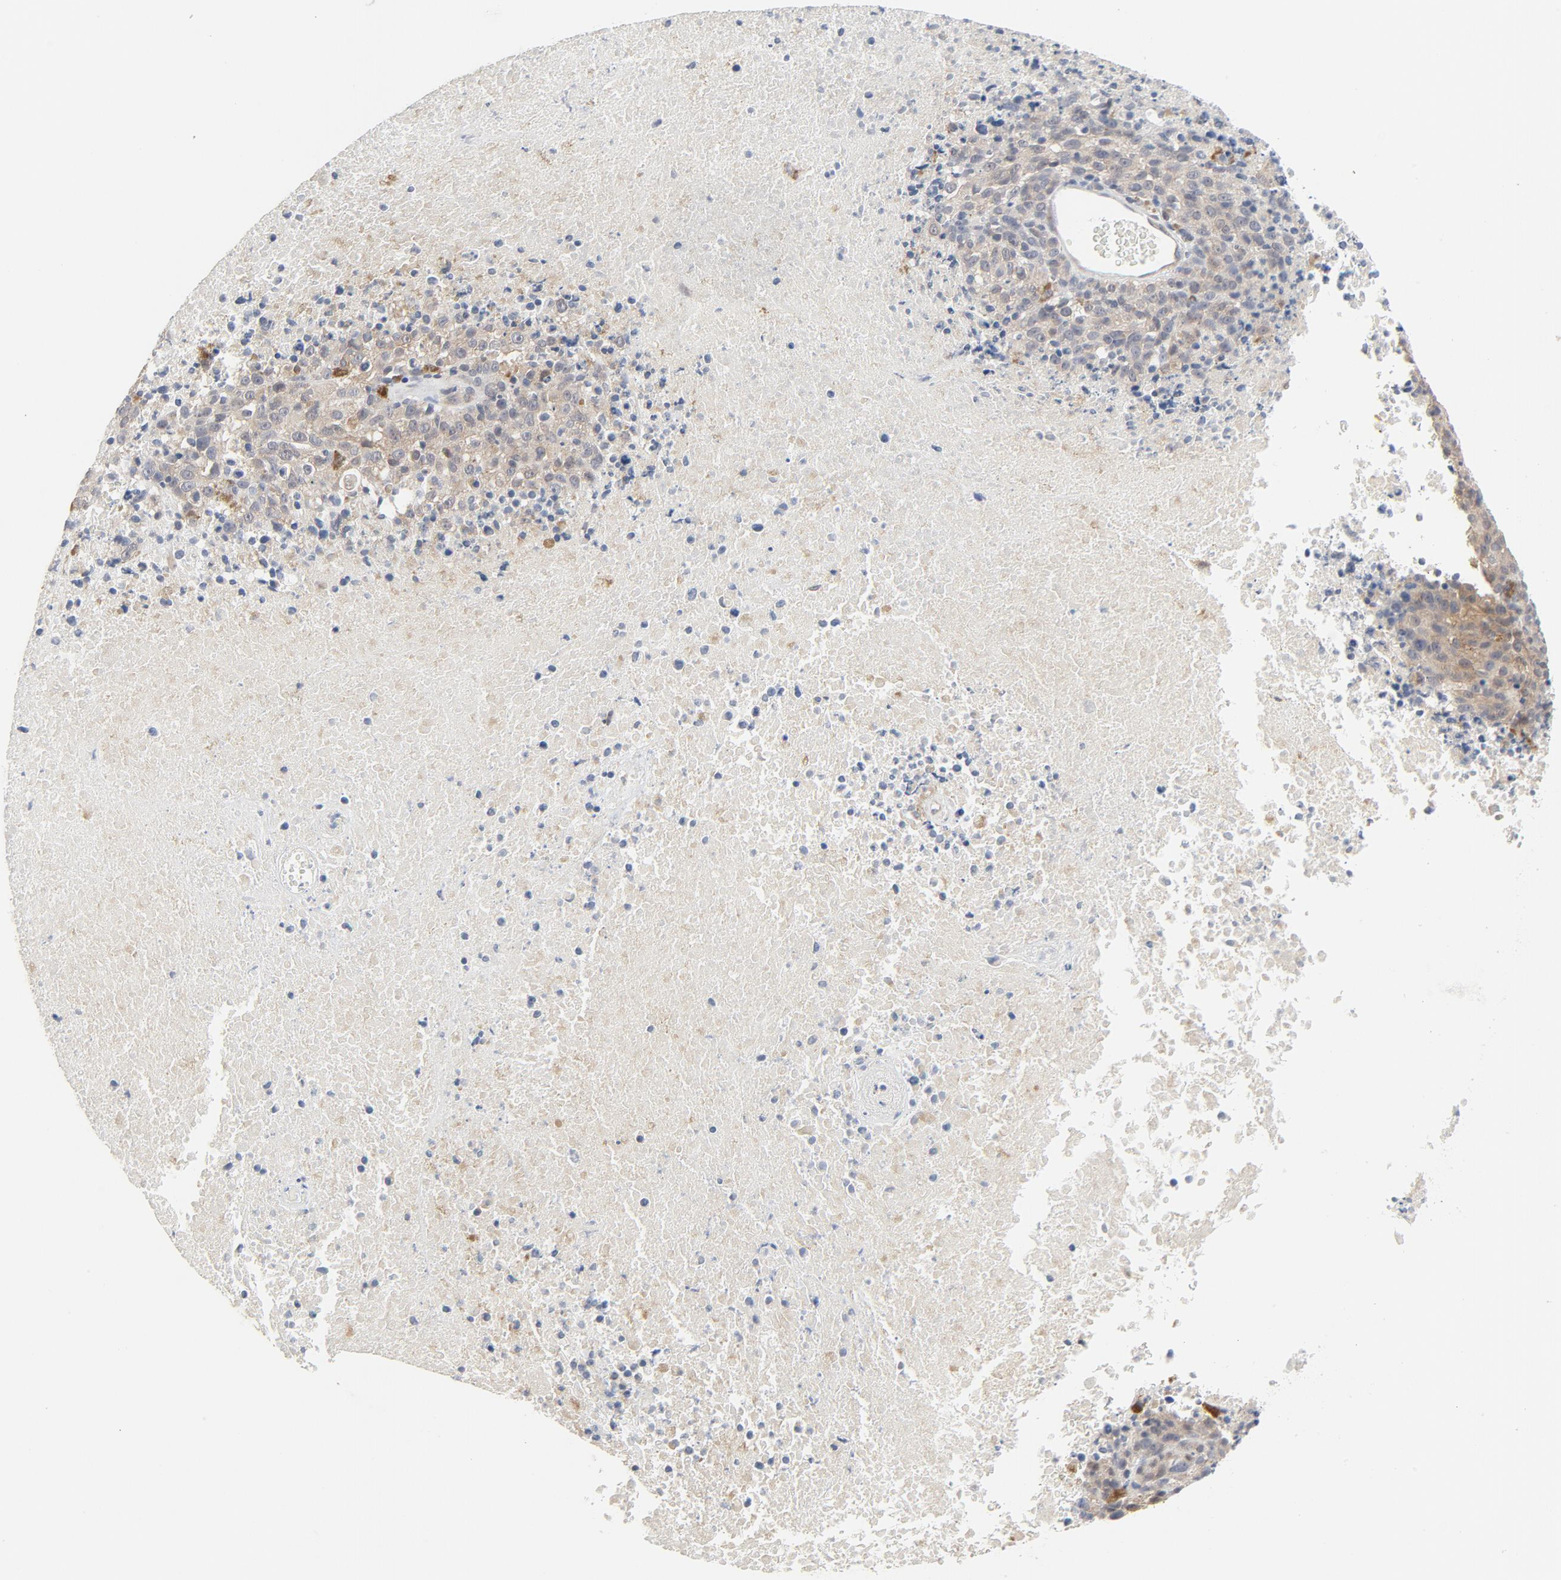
{"staining": {"intensity": "moderate", "quantity": ">75%", "location": "cytoplasmic/membranous"}, "tissue": "melanoma", "cell_type": "Tumor cells", "image_type": "cancer", "snomed": [{"axis": "morphology", "description": "Malignant melanoma, Metastatic site"}, {"axis": "topography", "description": "Cerebral cortex"}], "caption": "About >75% of tumor cells in melanoma display moderate cytoplasmic/membranous protein expression as visualized by brown immunohistochemical staining.", "gene": "C14orf119", "patient": {"sex": "female", "age": 52}}